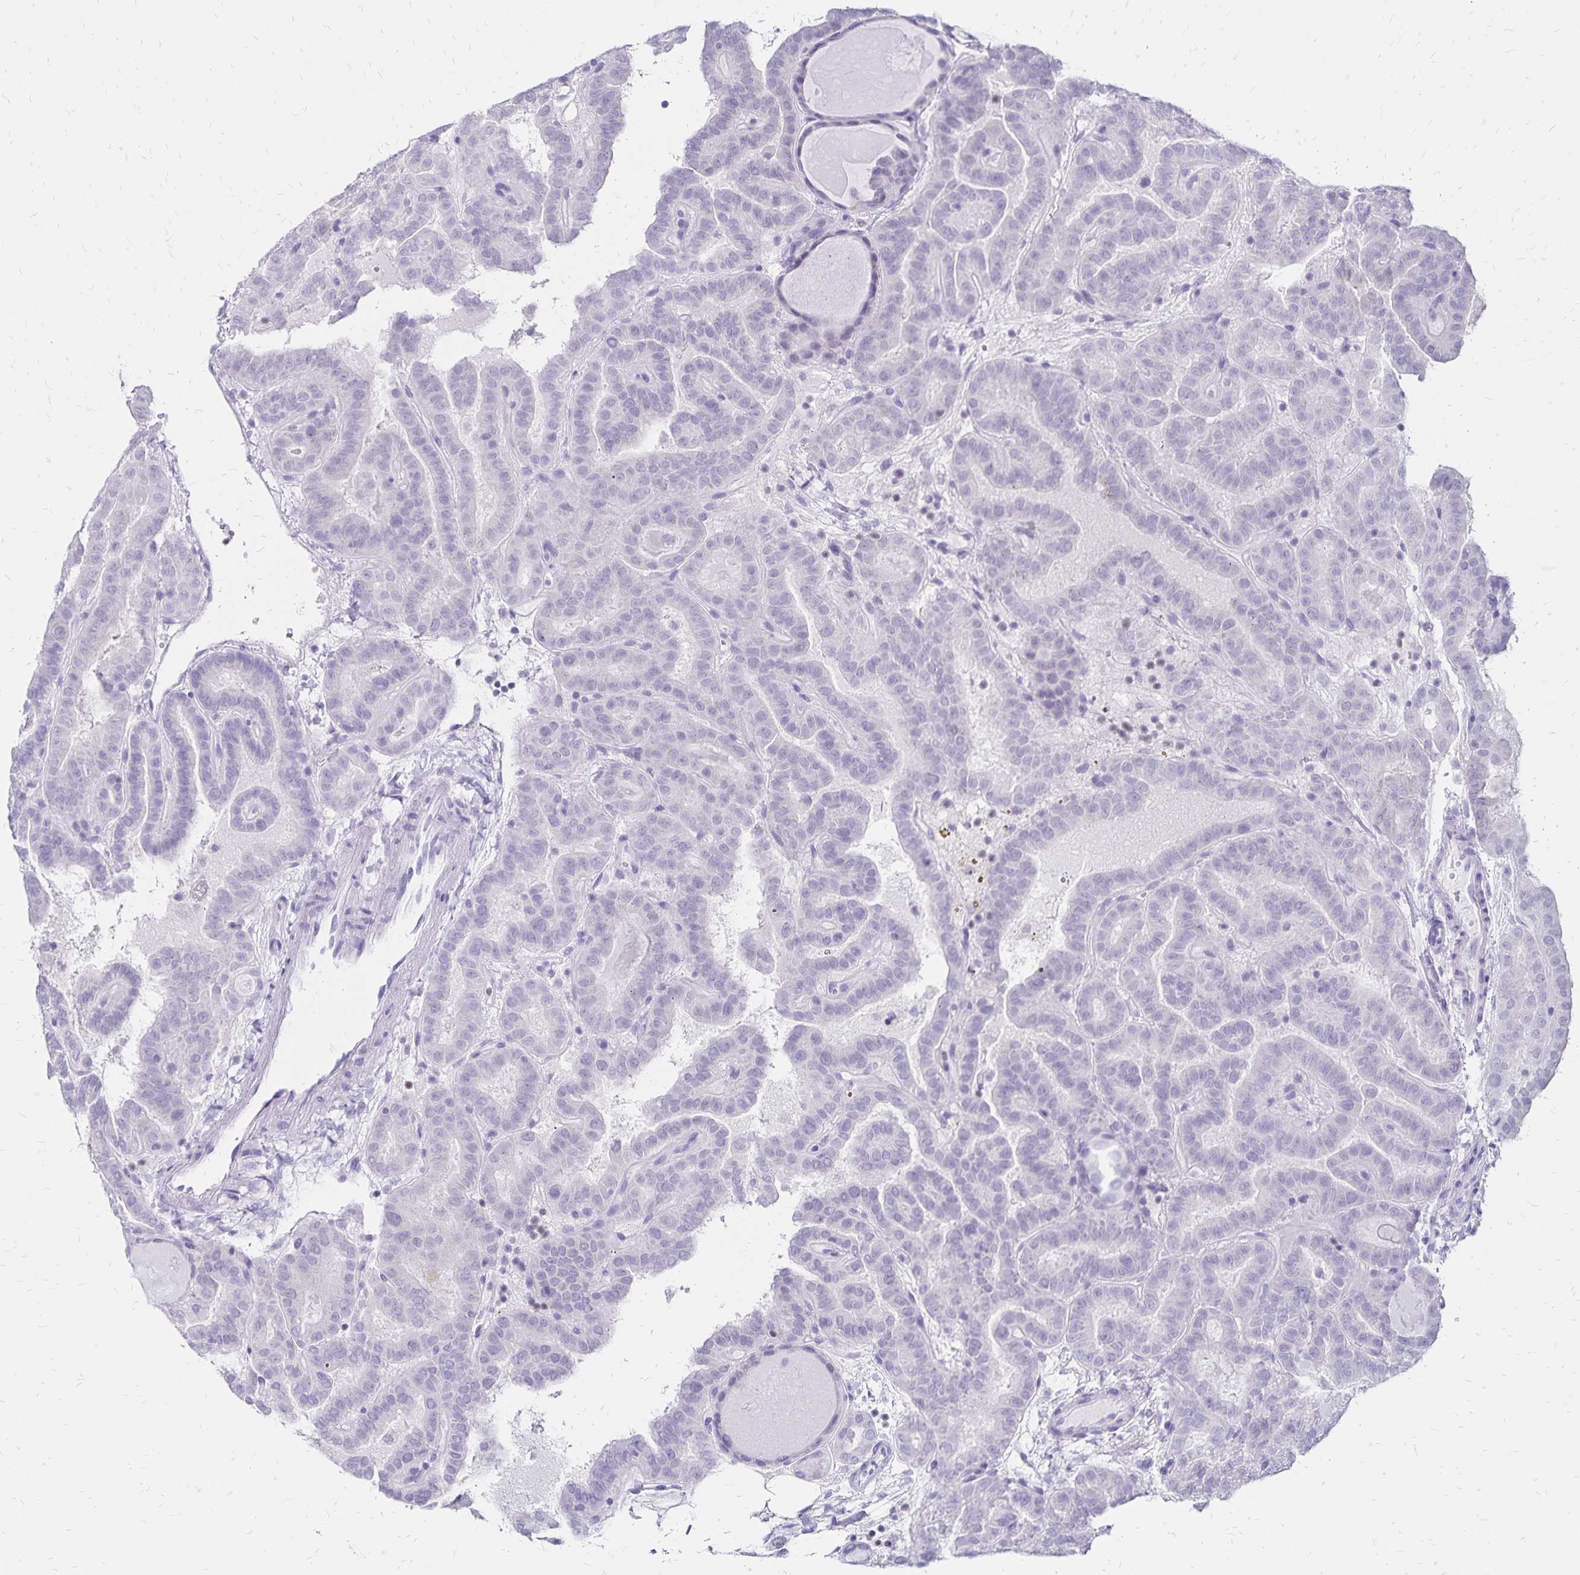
{"staining": {"intensity": "negative", "quantity": "none", "location": "none"}, "tissue": "thyroid cancer", "cell_type": "Tumor cells", "image_type": "cancer", "snomed": [{"axis": "morphology", "description": "Papillary adenocarcinoma, NOS"}, {"axis": "topography", "description": "Thyroid gland"}], "caption": "A histopathology image of thyroid cancer (papillary adenocarcinoma) stained for a protein shows no brown staining in tumor cells.", "gene": "IKZF1", "patient": {"sex": "female", "age": 46}}